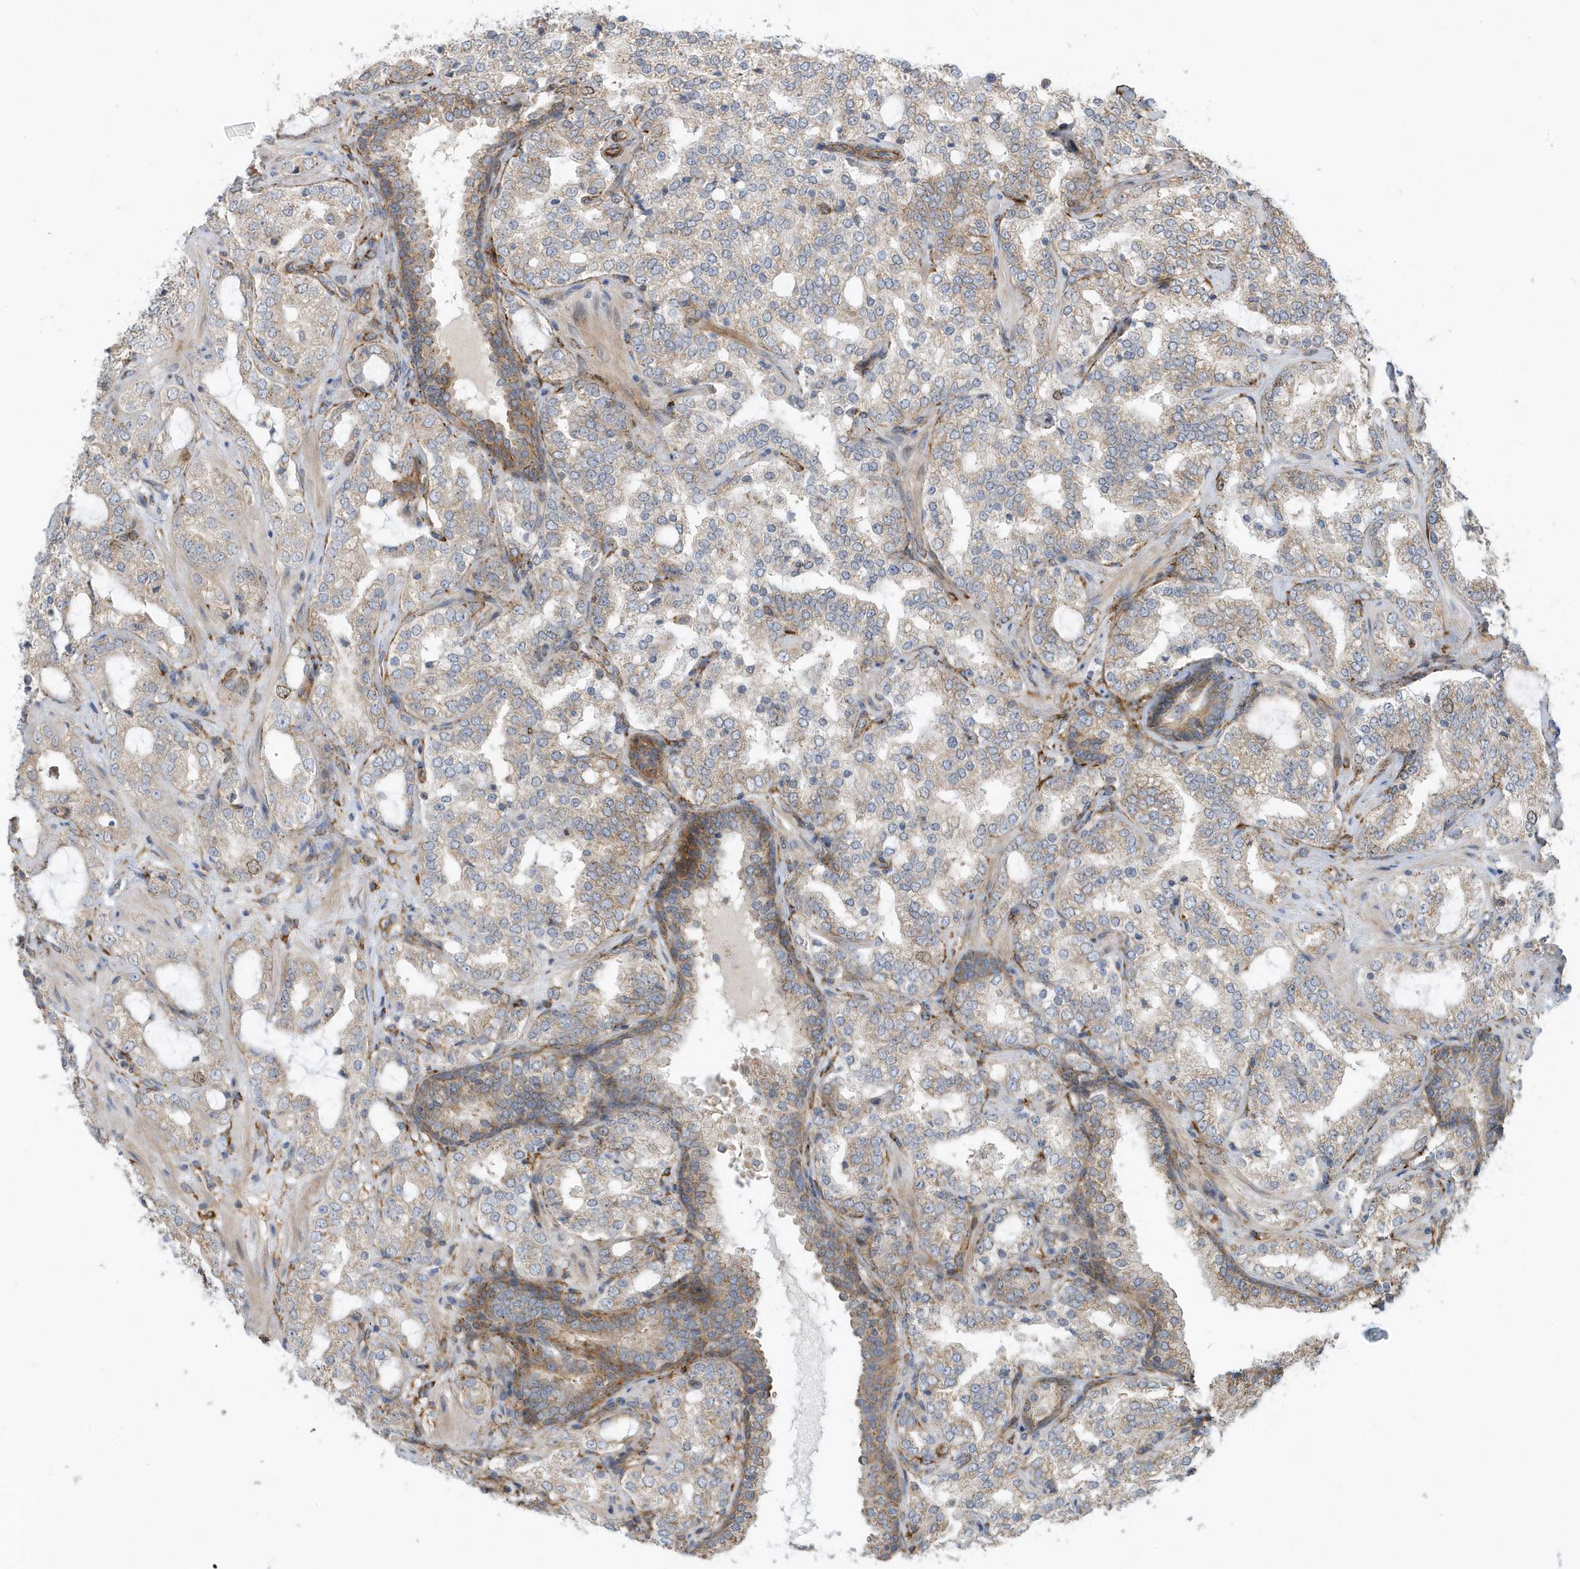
{"staining": {"intensity": "weak", "quantity": "25%-75%", "location": "cytoplasmic/membranous"}, "tissue": "prostate cancer", "cell_type": "Tumor cells", "image_type": "cancer", "snomed": [{"axis": "morphology", "description": "Adenocarcinoma, High grade"}, {"axis": "topography", "description": "Prostate"}], "caption": "Protein analysis of prostate high-grade adenocarcinoma tissue demonstrates weak cytoplasmic/membranous staining in approximately 25%-75% of tumor cells.", "gene": "HRH4", "patient": {"sex": "male", "age": 64}}